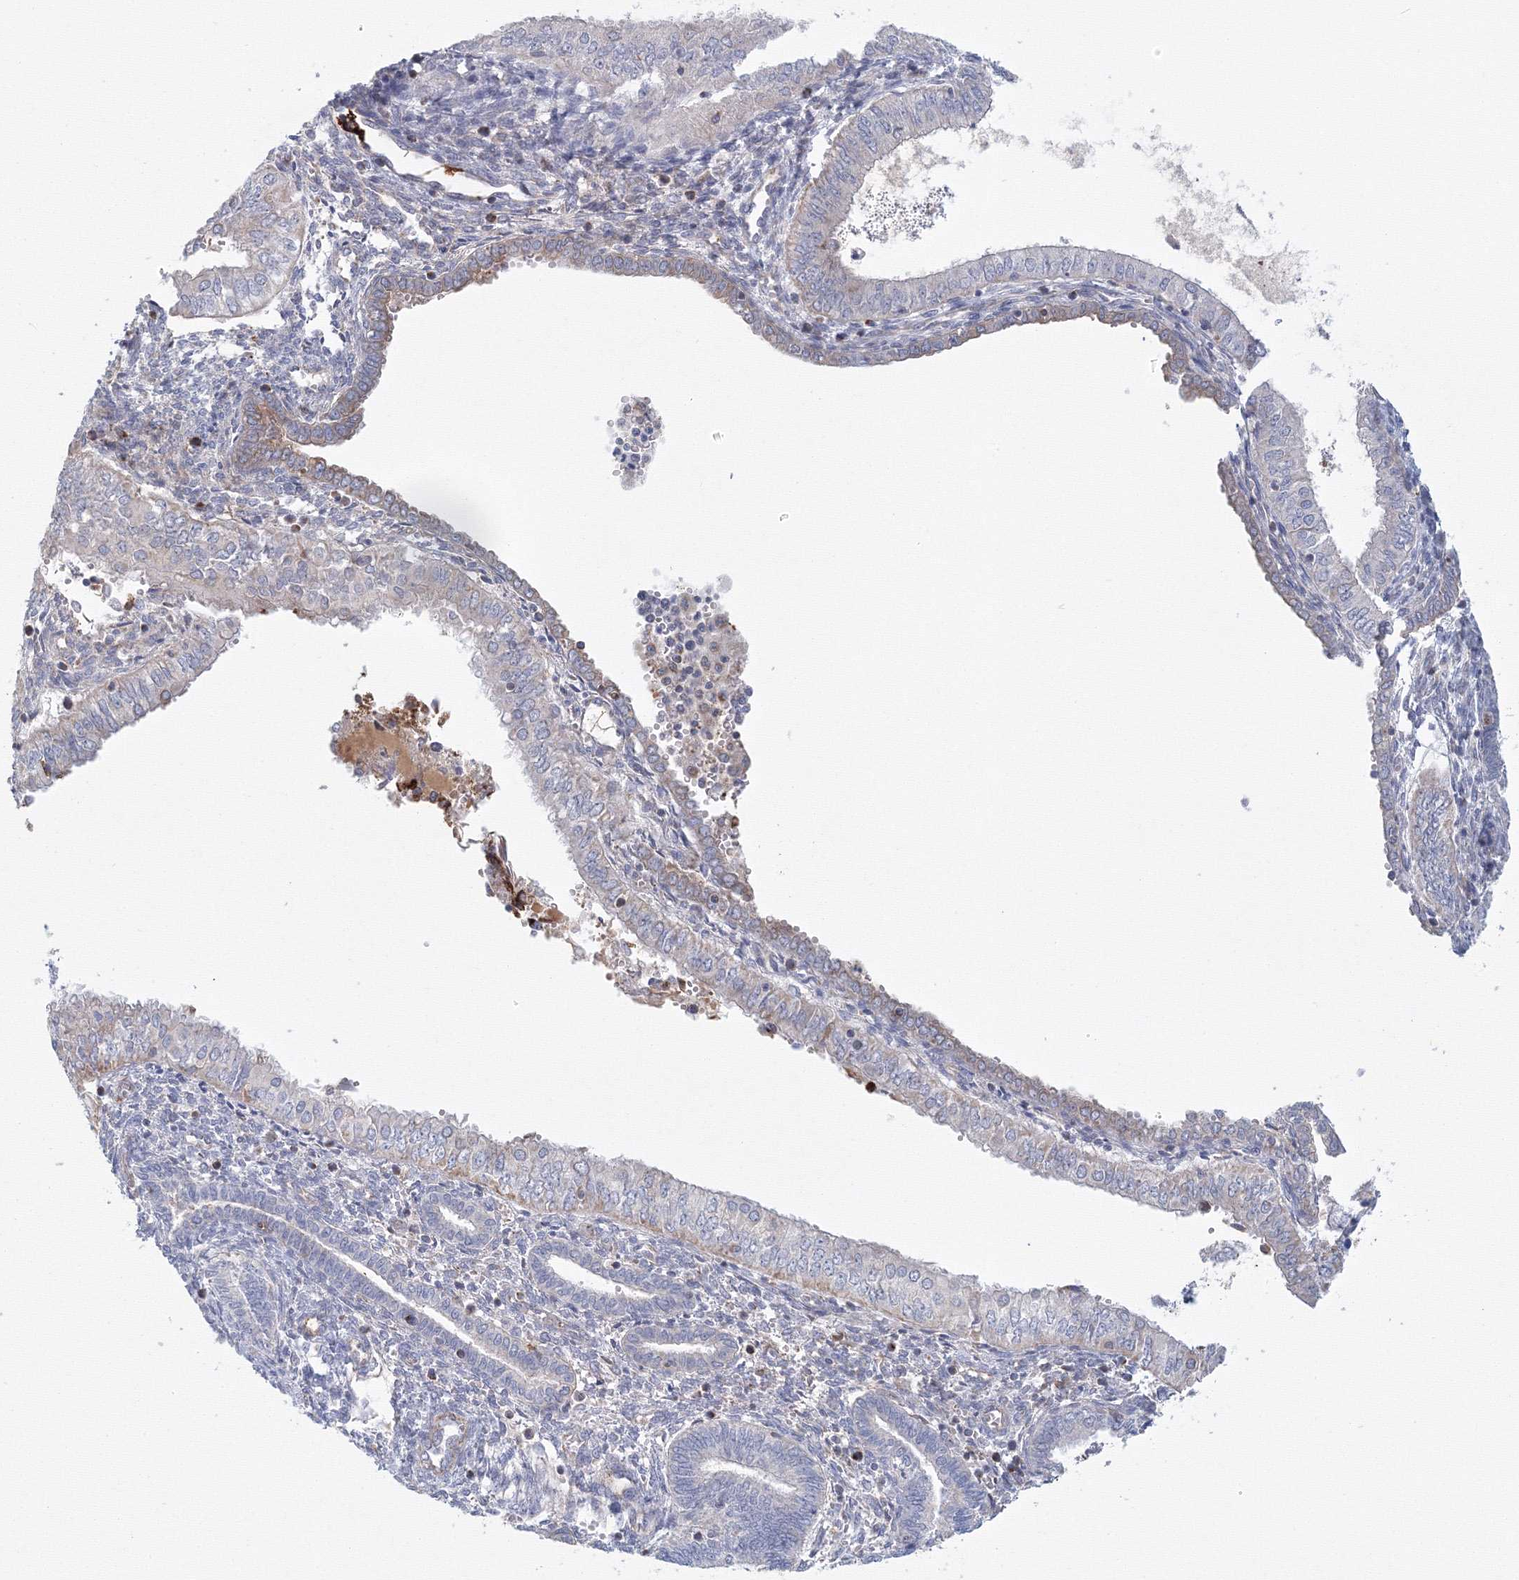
{"staining": {"intensity": "weak", "quantity": "<25%", "location": "cytoplasmic/membranous"}, "tissue": "endometrial cancer", "cell_type": "Tumor cells", "image_type": "cancer", "snomed": [{"axis": "morphology", "description": "Normal tissue, NOS"}, {"axis": "morphology", "description": "Adenocarcinoma, NOS"}, {"axis": "topography", "description": "Endometrium"}], "caption": "This is a image of IHC staining of endometrial cancer, which shows no positivity in tumor cells.", "gene": "GRPEL1", "patient": {"sex": "female", "age": 53}}